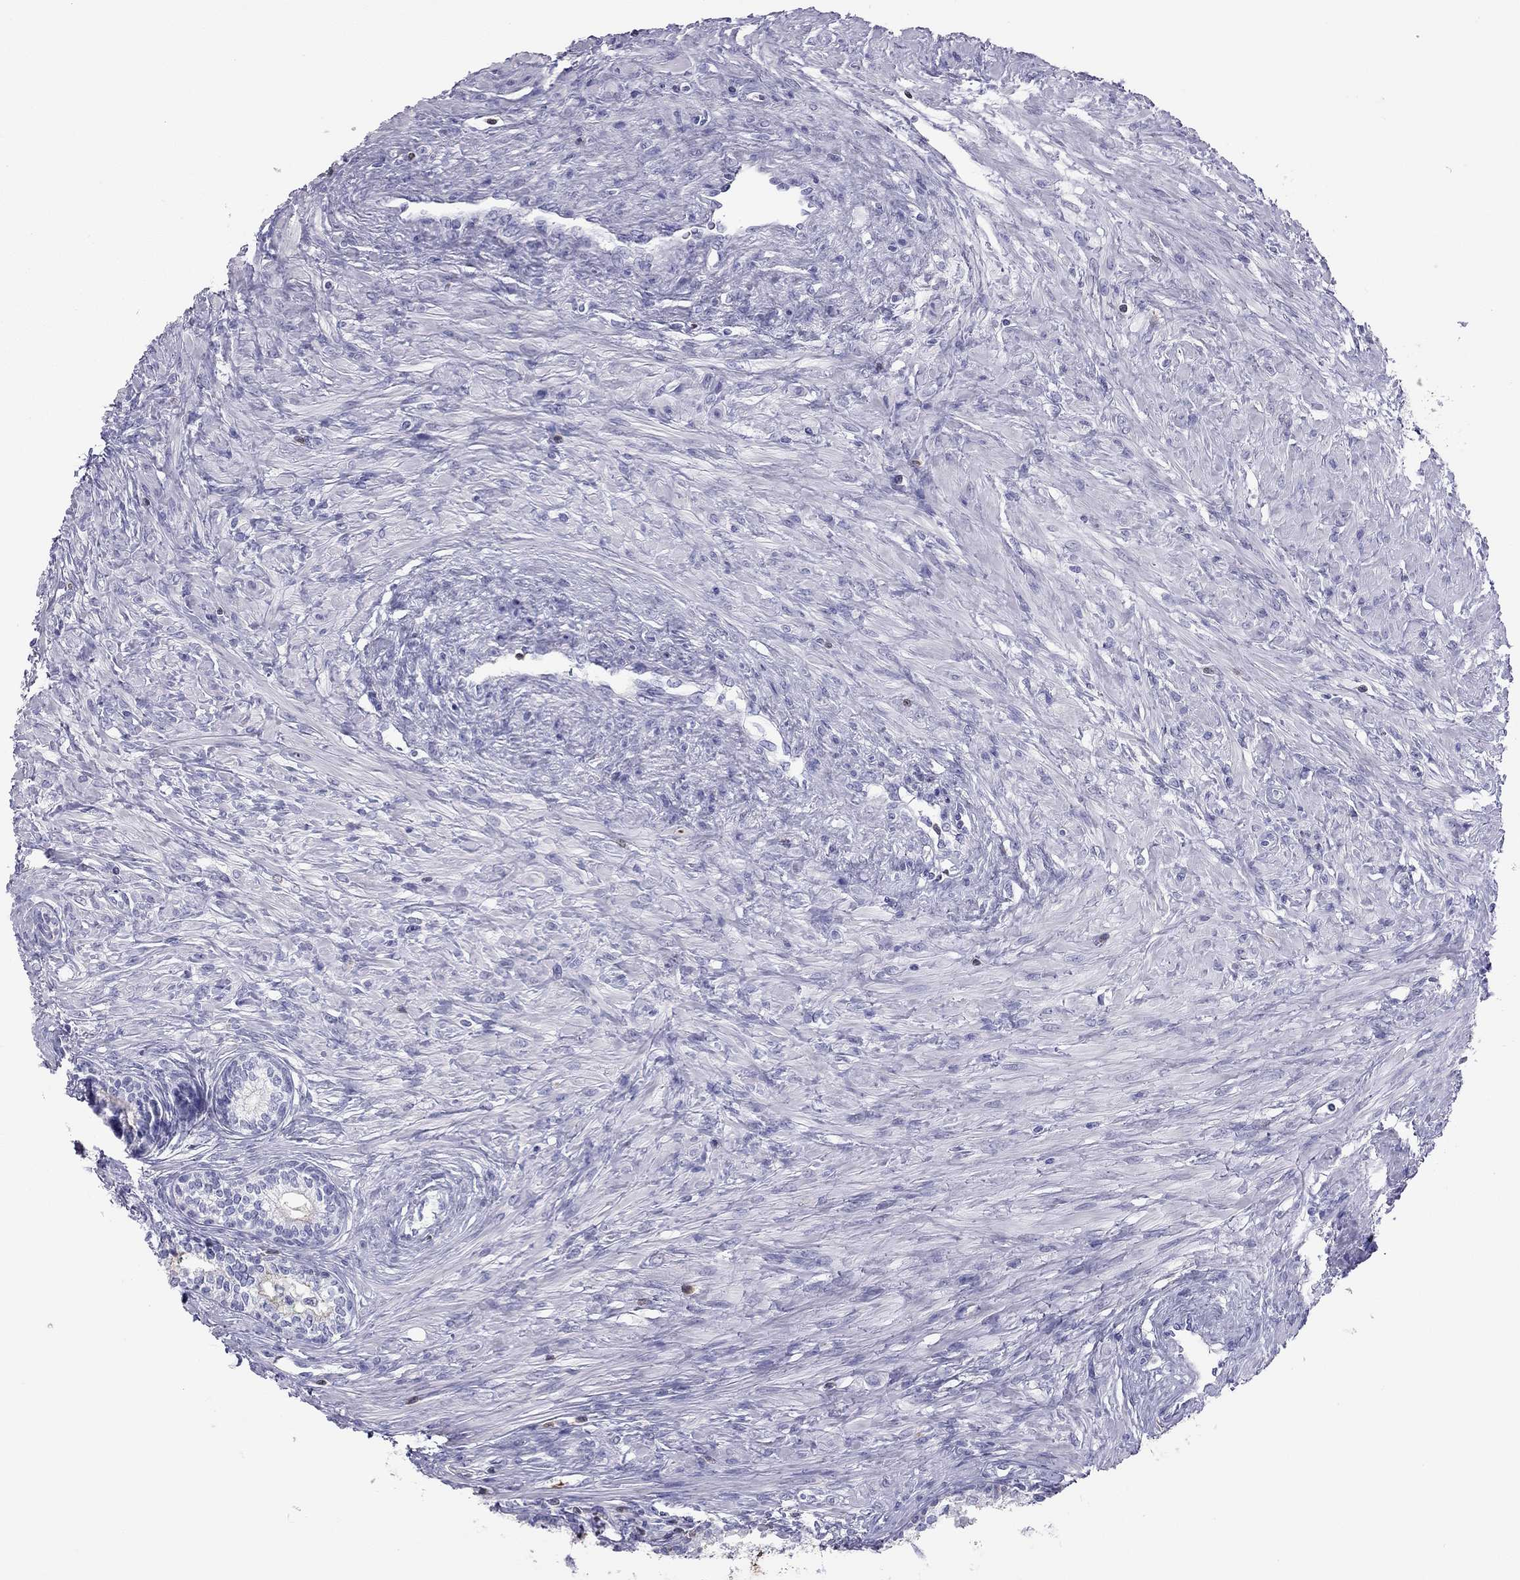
{"staining": {"intensity": "negative", "quantity": "none", "location": "none"}, "tissue": "prostate", "cell_type": "Glandular cells", "image_type": "normal", "snomed": [{"axis": "morphology", "description": "Normal tissue, NOS"}, {"axis": "topography", "description": "Prostate"}], "caption": "Glandular cells are negative for protein expression in benign human prostate. The staining is performed using DAB brown chromogen with nuclei counter-stained in using hematoxylin.", "gene": "SH2D2A", "patient": {"sex": "male", "age": 65}}